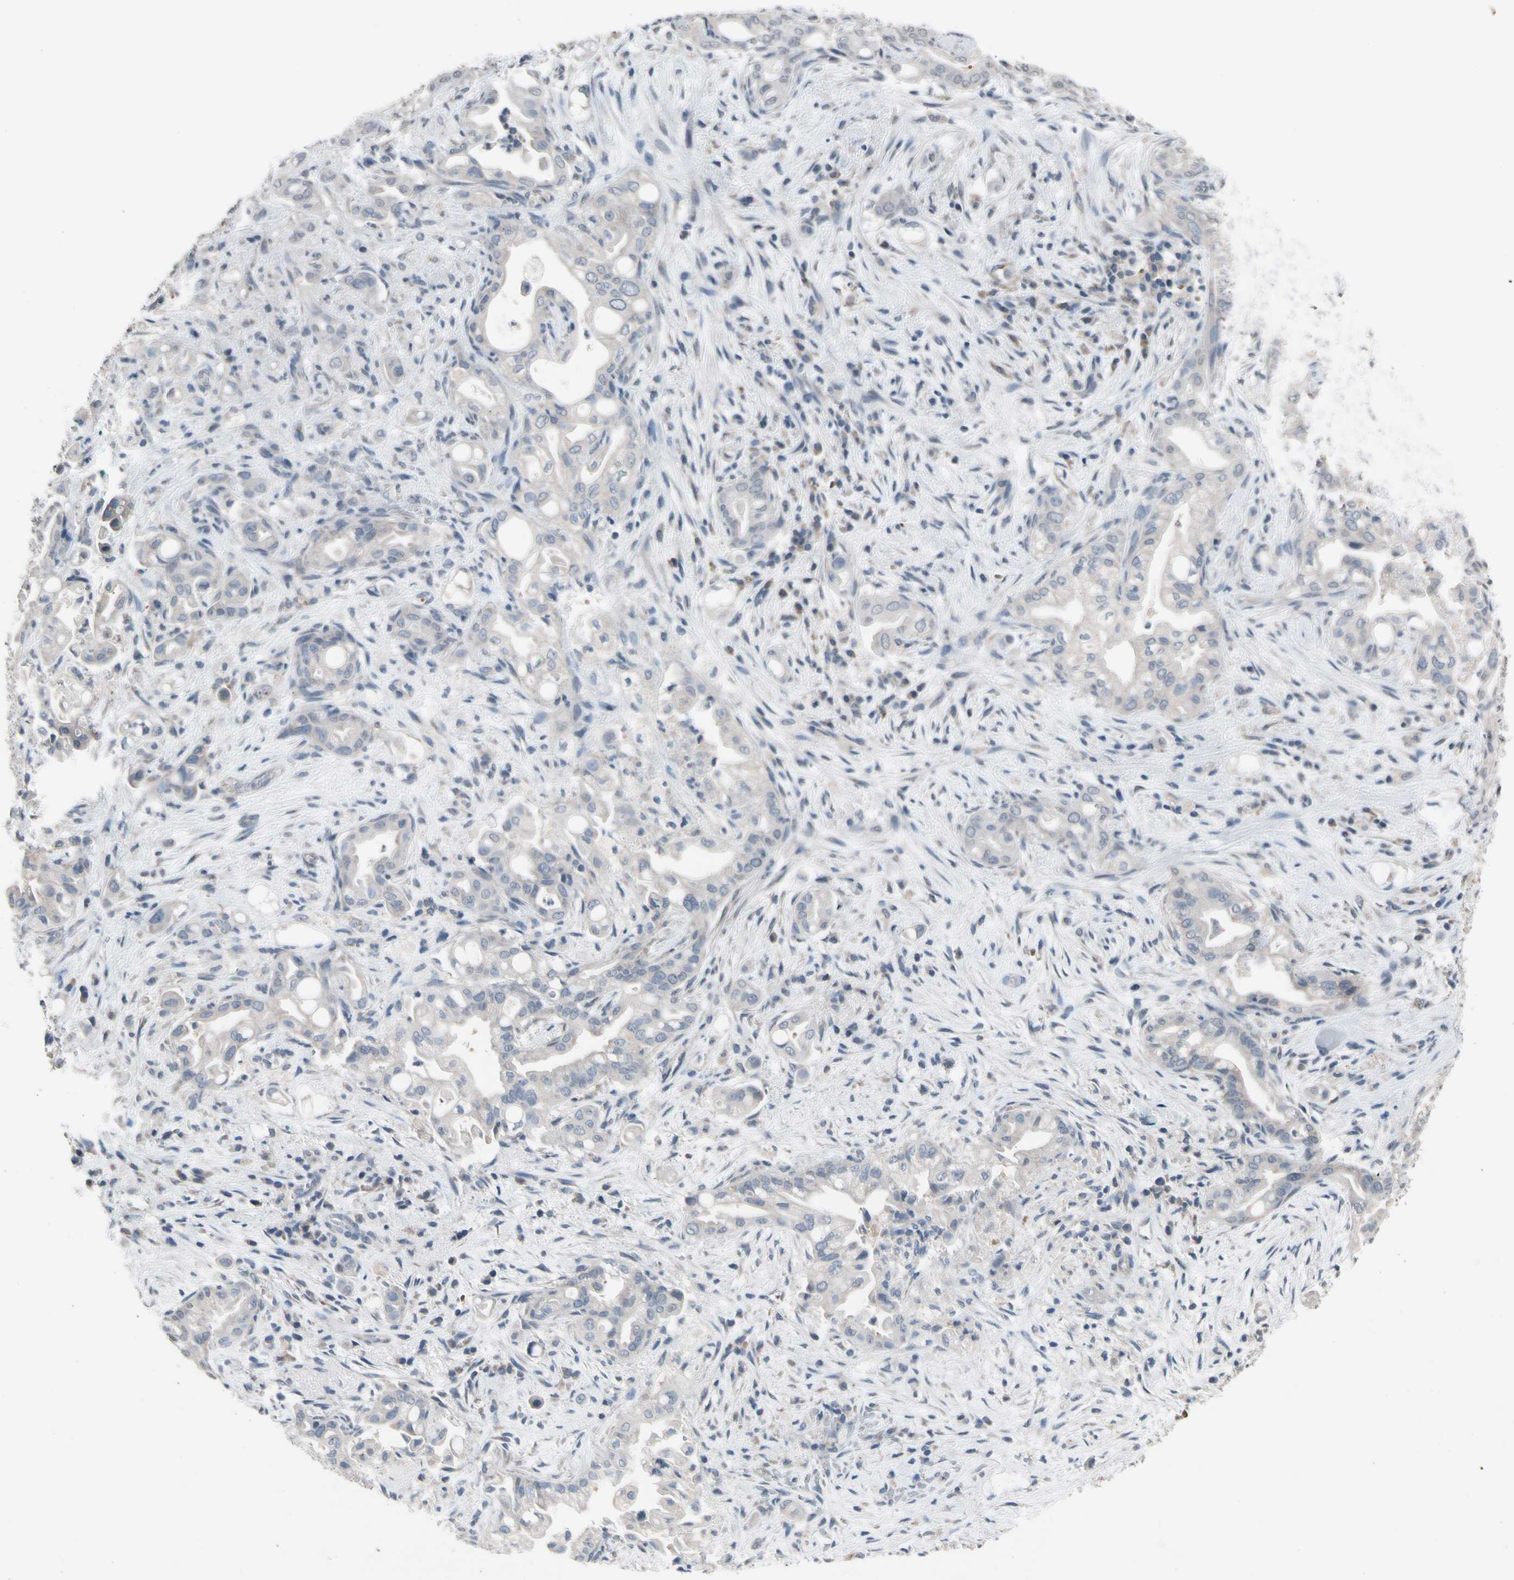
{"staining": {"intensity": "negative", "quantity": "none", "location": "none"}, "tissue": "liver cancer", "cell_type": "Tumor cells", "image_type": "cancer", "snomed": [{"axis": "morphology", "description": "Cholangiocarcinoma"}, {"axis": "topography", "description": "Liver"}], "caption": "This is an IHC micrograph of cholangiocarcinoma (liver). There is no staining in tumor cells.", "gene": "SV2A", "patient": {"sex": "female", "age": 68}}